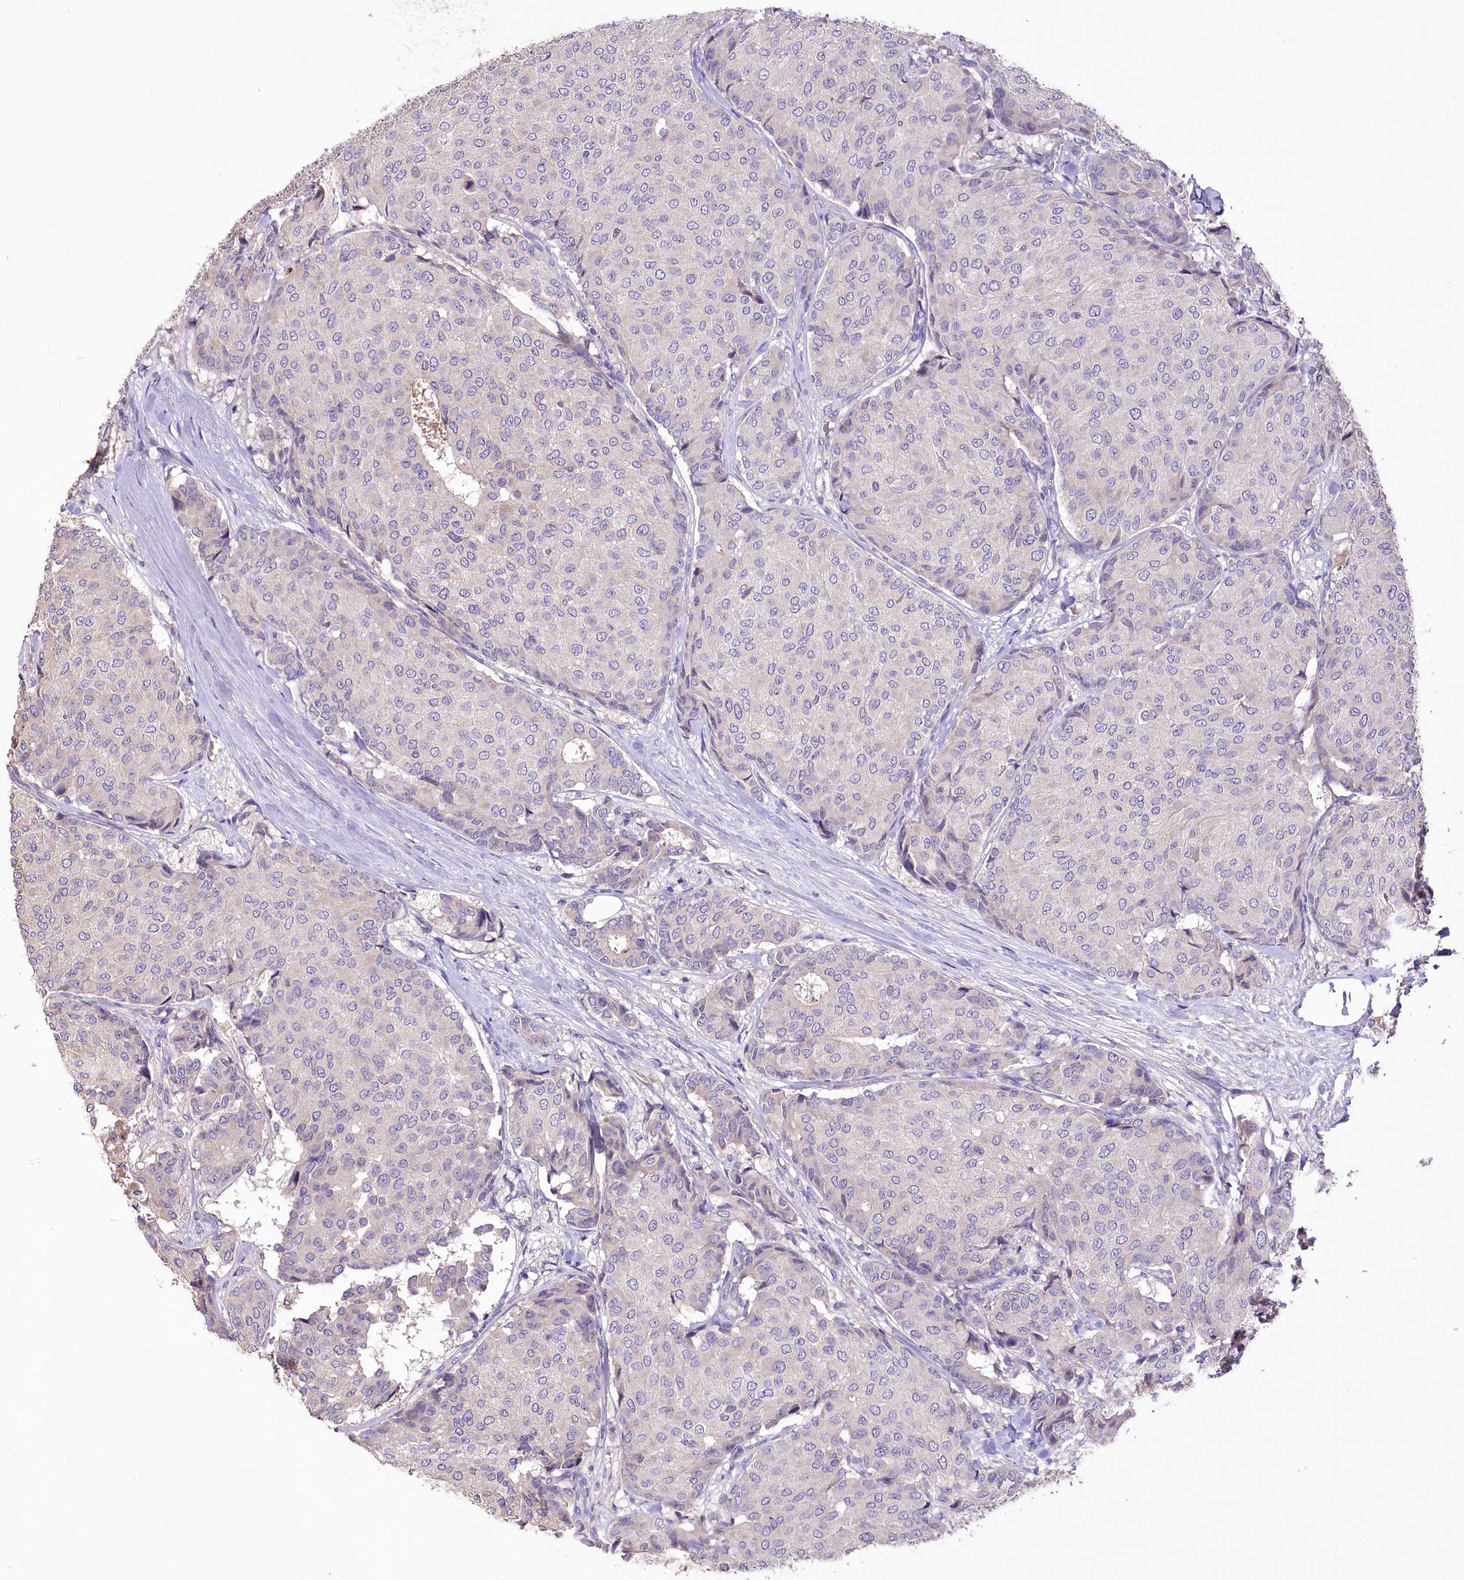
{"staining": {"intensity": "negative", "quantity": "none", "location": "none"}, "tissue": "breast cancer", "cell_type": "Tumor cells", "image_type": "cancer", "snomed": [{"axis": "morphology", "description": "Duct carcinoma"}, {"axis": "topography", "description": "Breast"}], "caption": "There is no significant expression in tumor cells of intraductal carcinoma (breast). (DAB (3,3'-diaminobenzidine) immunohistochemistry, high magnification).", "gene": "PCYOX1L", "patient": {"sex": "female", "age": 75}}